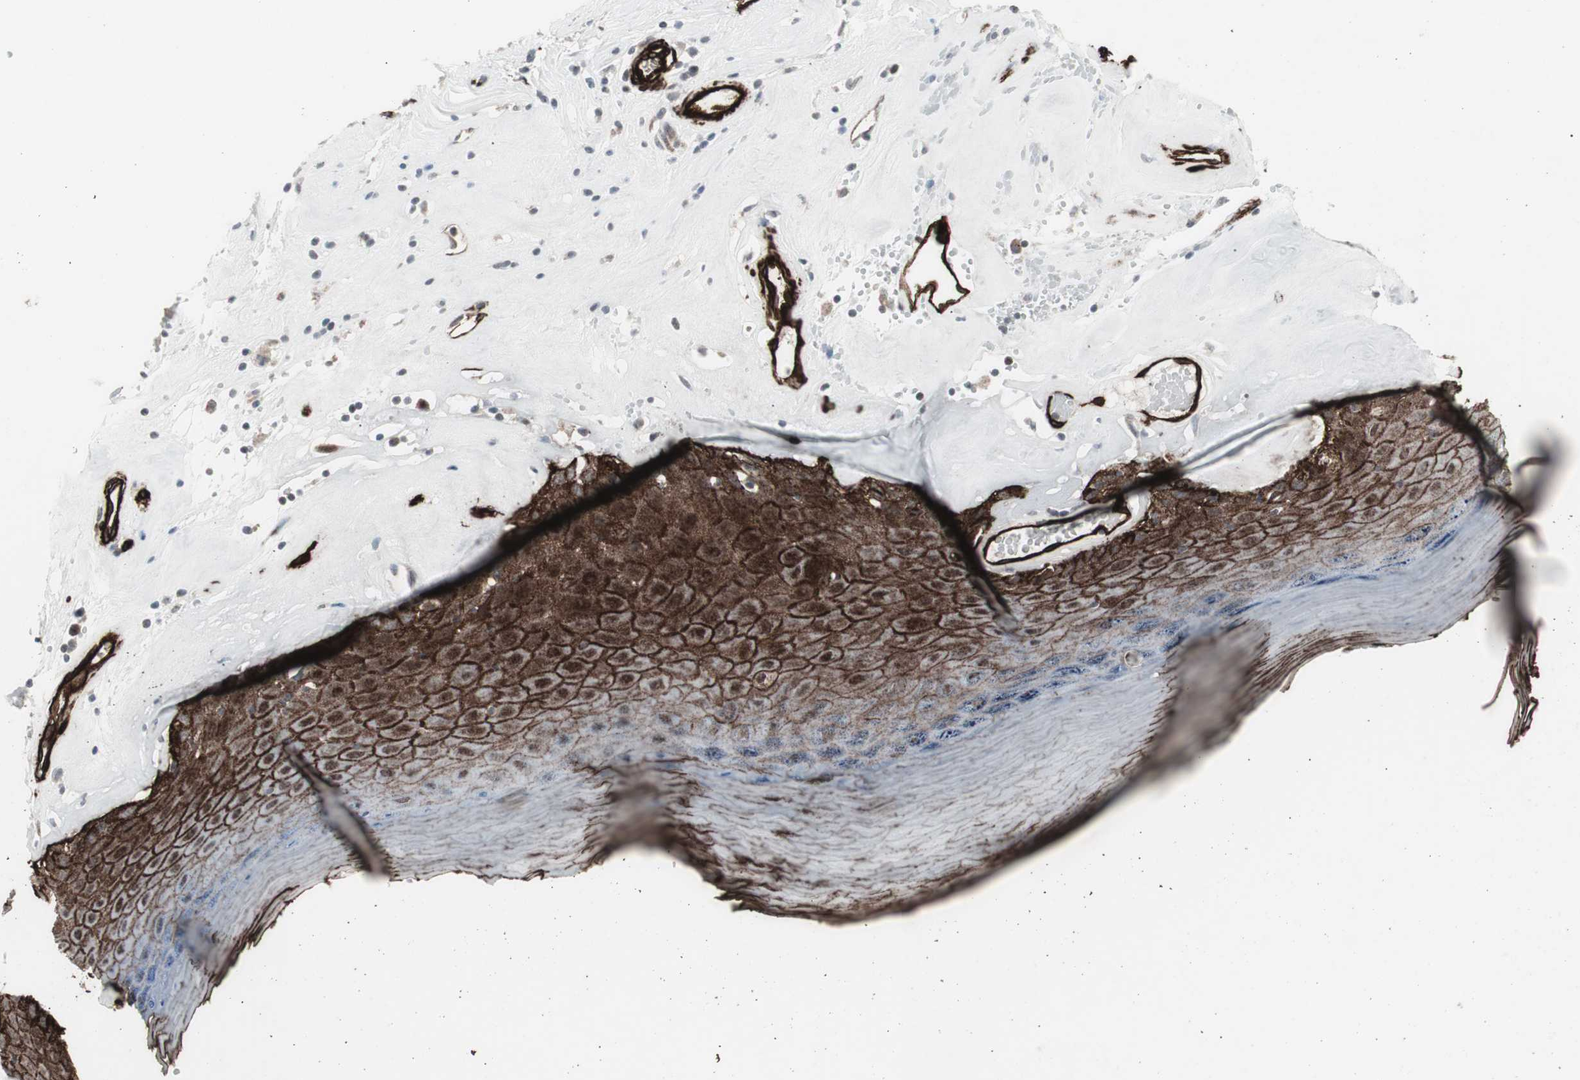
{"staining": {"intensity": "strong", "quantity": "25%-75%", "location": "cytoplasmic/membranous,nuclear"}, "tissue": "skin", "cell_type": "Epidermal cells", "image_type": "normal", "snomed": [{"axis": "morphology", "description": "Normal tissue, NOS"}, {"axis": "morphology", "description": "Inflammation, NOS"}, {"axis": "topography", "description": "Vulva"}], "caption": "DAB (3,3'-diaminobenzidine) immunohistochemical staining of normal human skin demonstrates strong cytoplasmic/membranous,nuclear protein expression in approximately 25%-75% of epidermal cells. (IHC, brightfield microscopy, high magnification).", "gene": "PDGFA", "patient": {"sex": "female", "age": 84}}